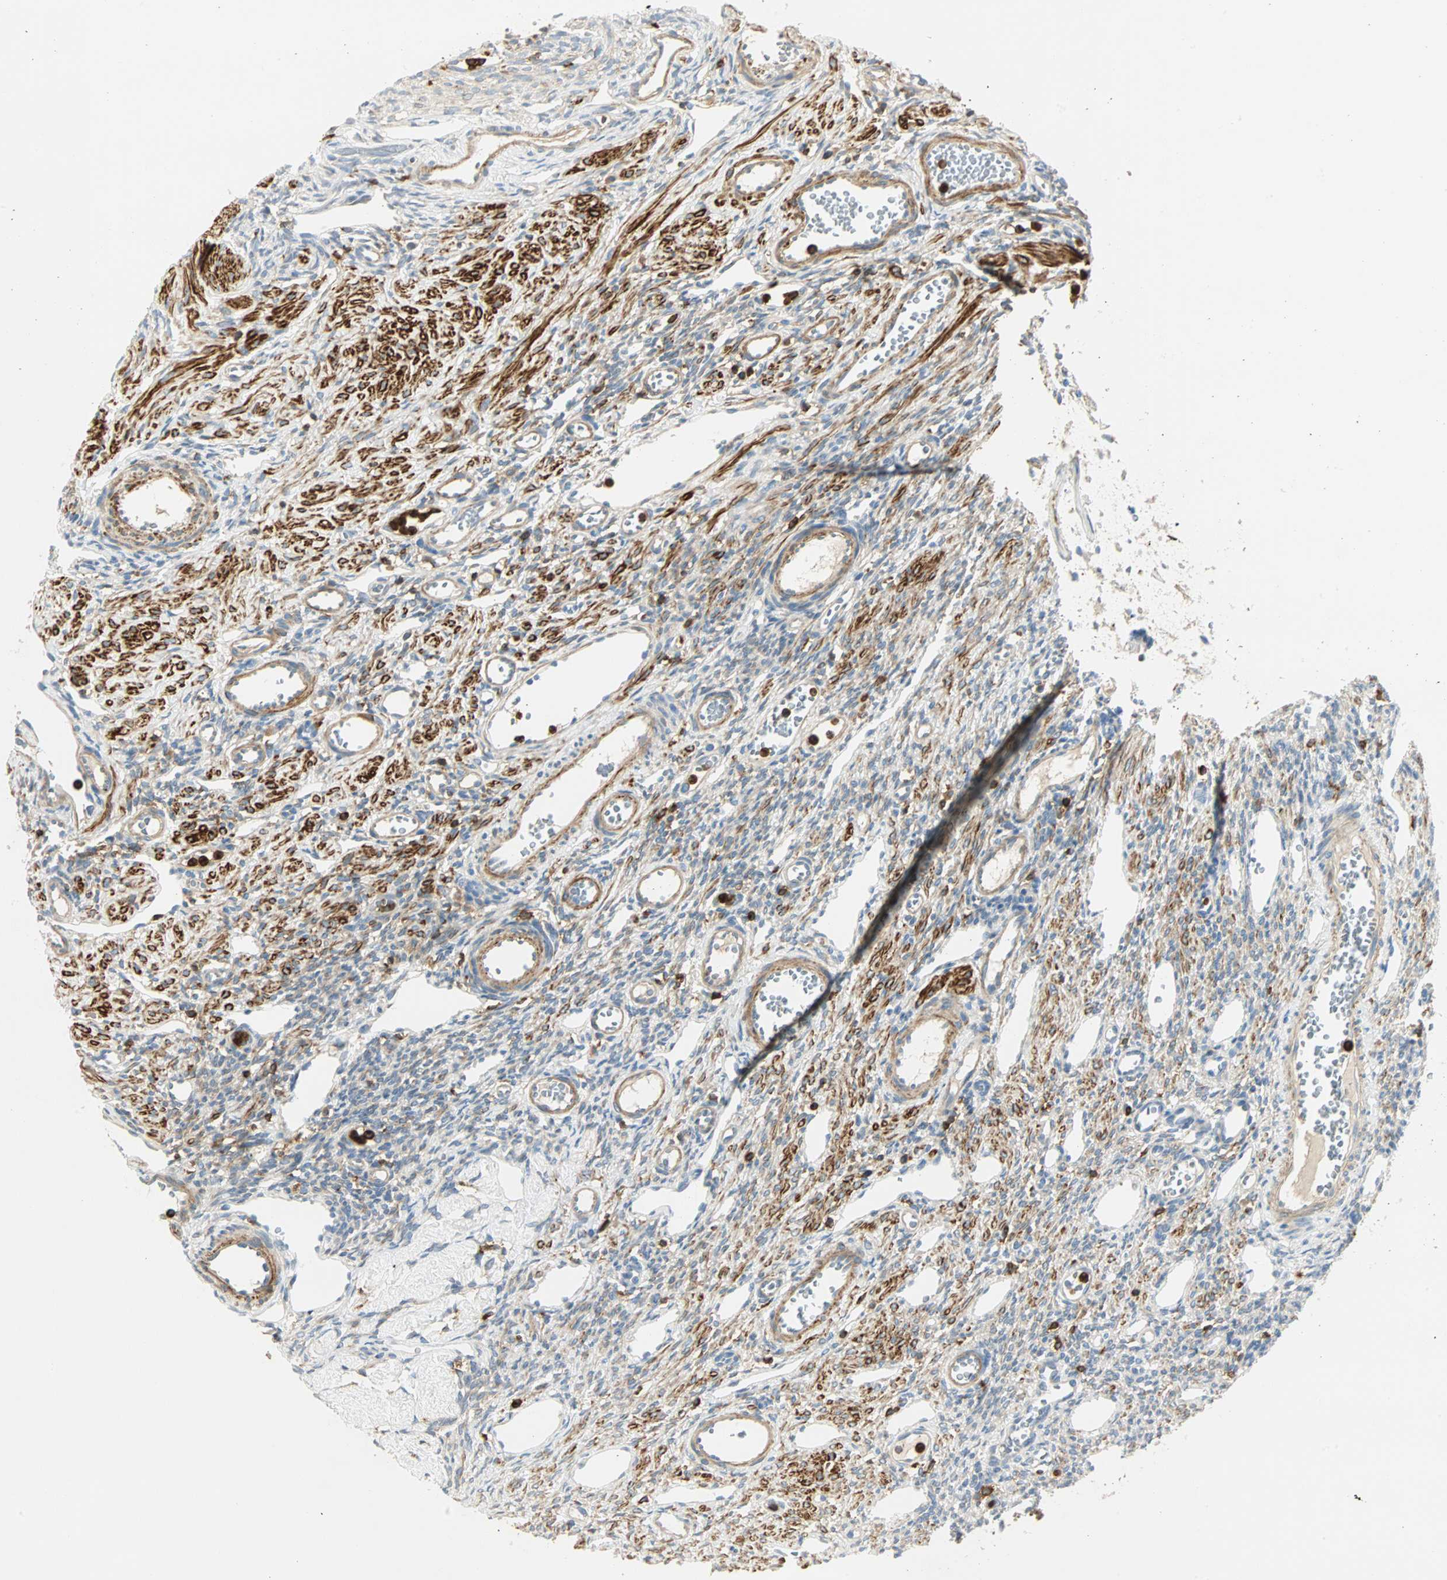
{"staining": {"intensity": "strong", "quantity": "<25%", "location": "cytoplasmic/membranous"}, "tissue": "ovary", "cell_type": "Ovarian stroma cells", "image_type": "normal", "snomed": [{"axis": "morphology", "description": "Normal tissue, NOS"}, {"axis": "topography", "description": "Ovary"}], "caption": "DAB immunohistochemical staining of benign human ovary reveals strong cytoplasmic/membranous protein staining in about <25% of ovarian stroma cells.", "gene": "FMNL1", "patient": {"sex": "female", "age": 33}}